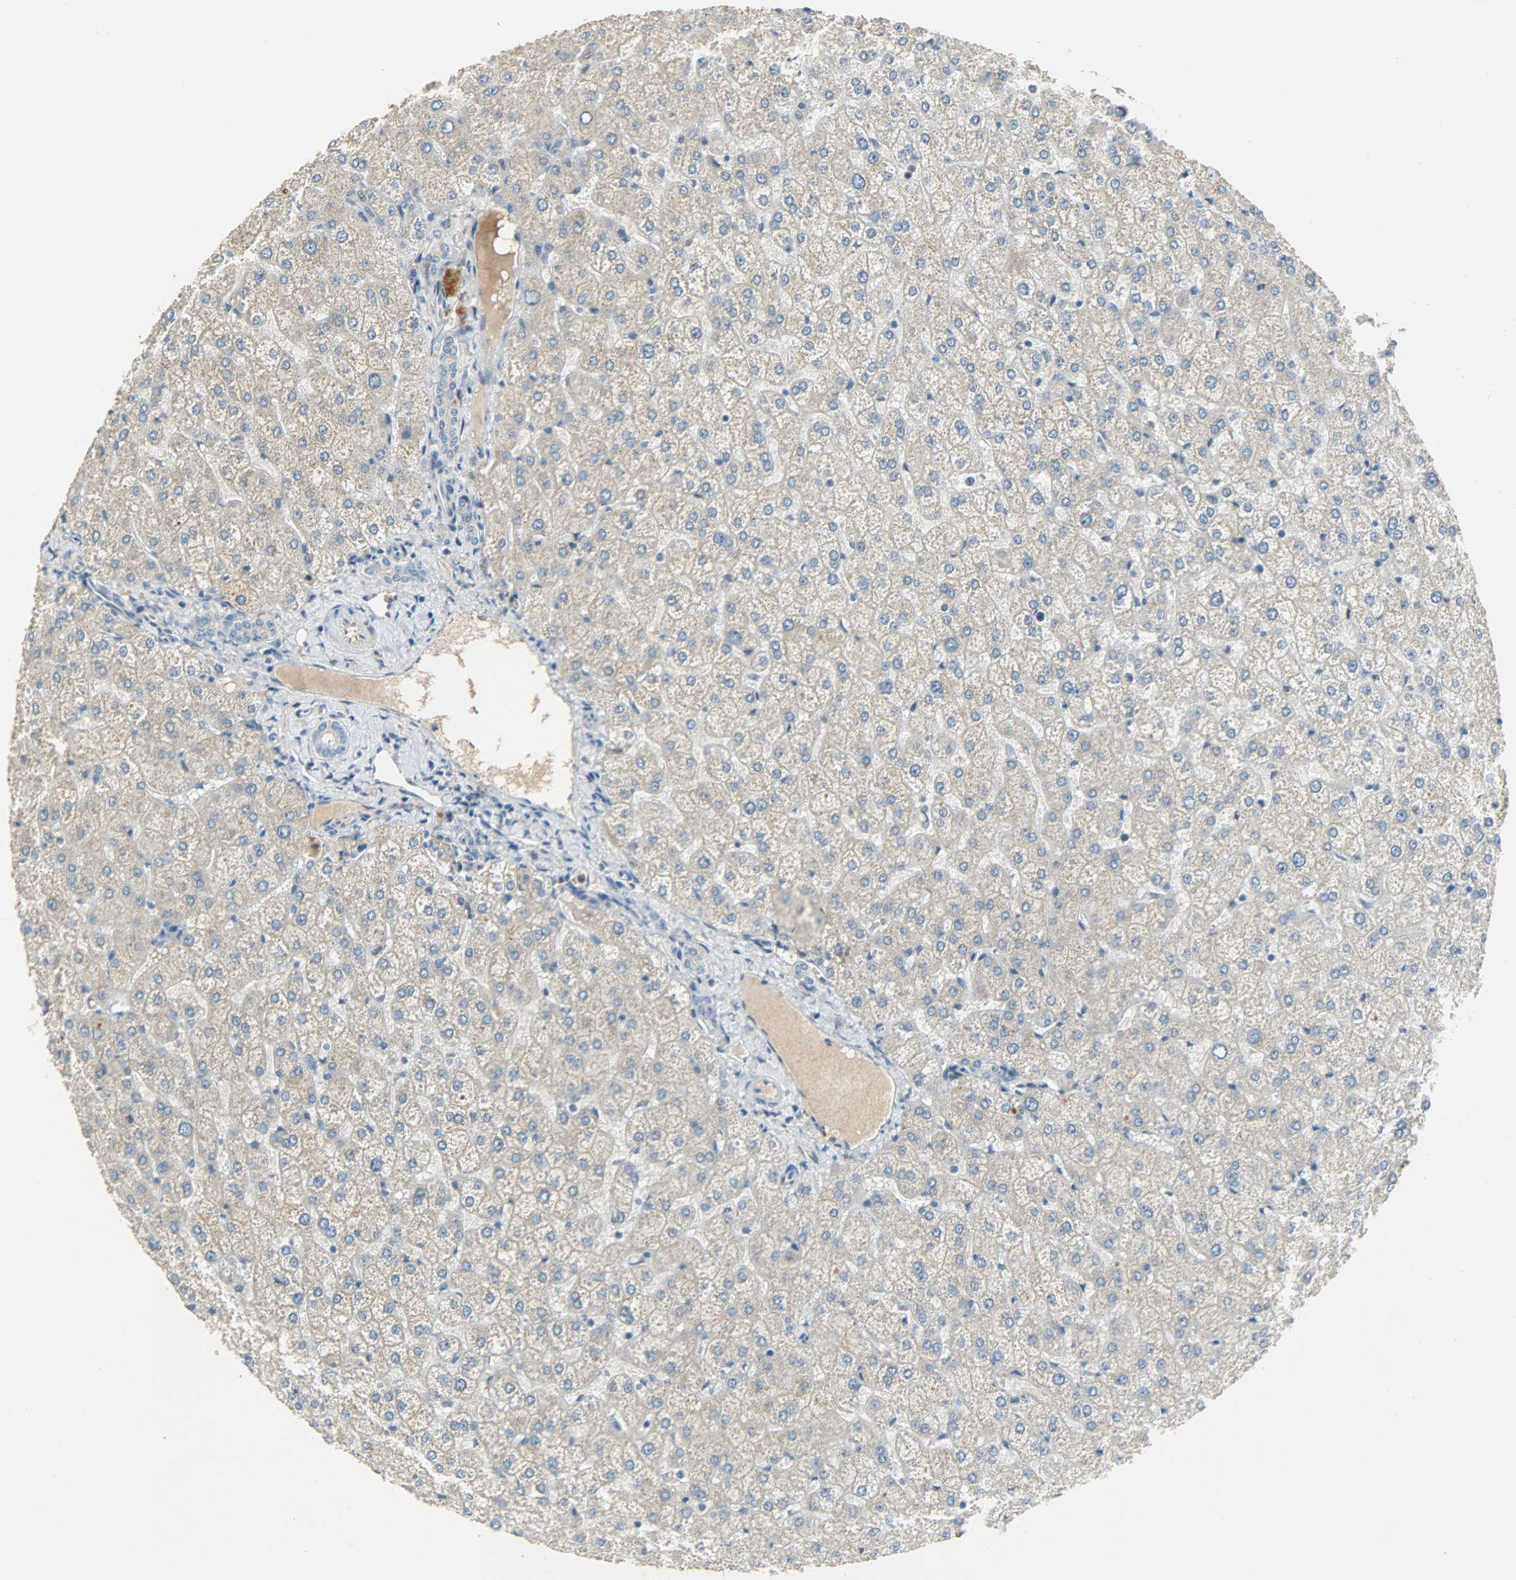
{"staining": {"intensity": "weak", "quantity": ">75%", "location": "cytoplasmic/membranous"}, "tissue": "liver", "cell_type": "Cholangiocytes", "image_type": "normal", "snomed": [{"axis": "morphology", "description": "Normal tissue, NOS"}, {"axis": "topography", "description": "Liver"}], "caption": "Immunohistochemistry of benign human liver exhibits low levels of weak cytoplasmic/membranous expression in approximately >75% of cholangiocytes.", "gene": "HDHD5", "patient": {"sex": "female", "age": 32}}